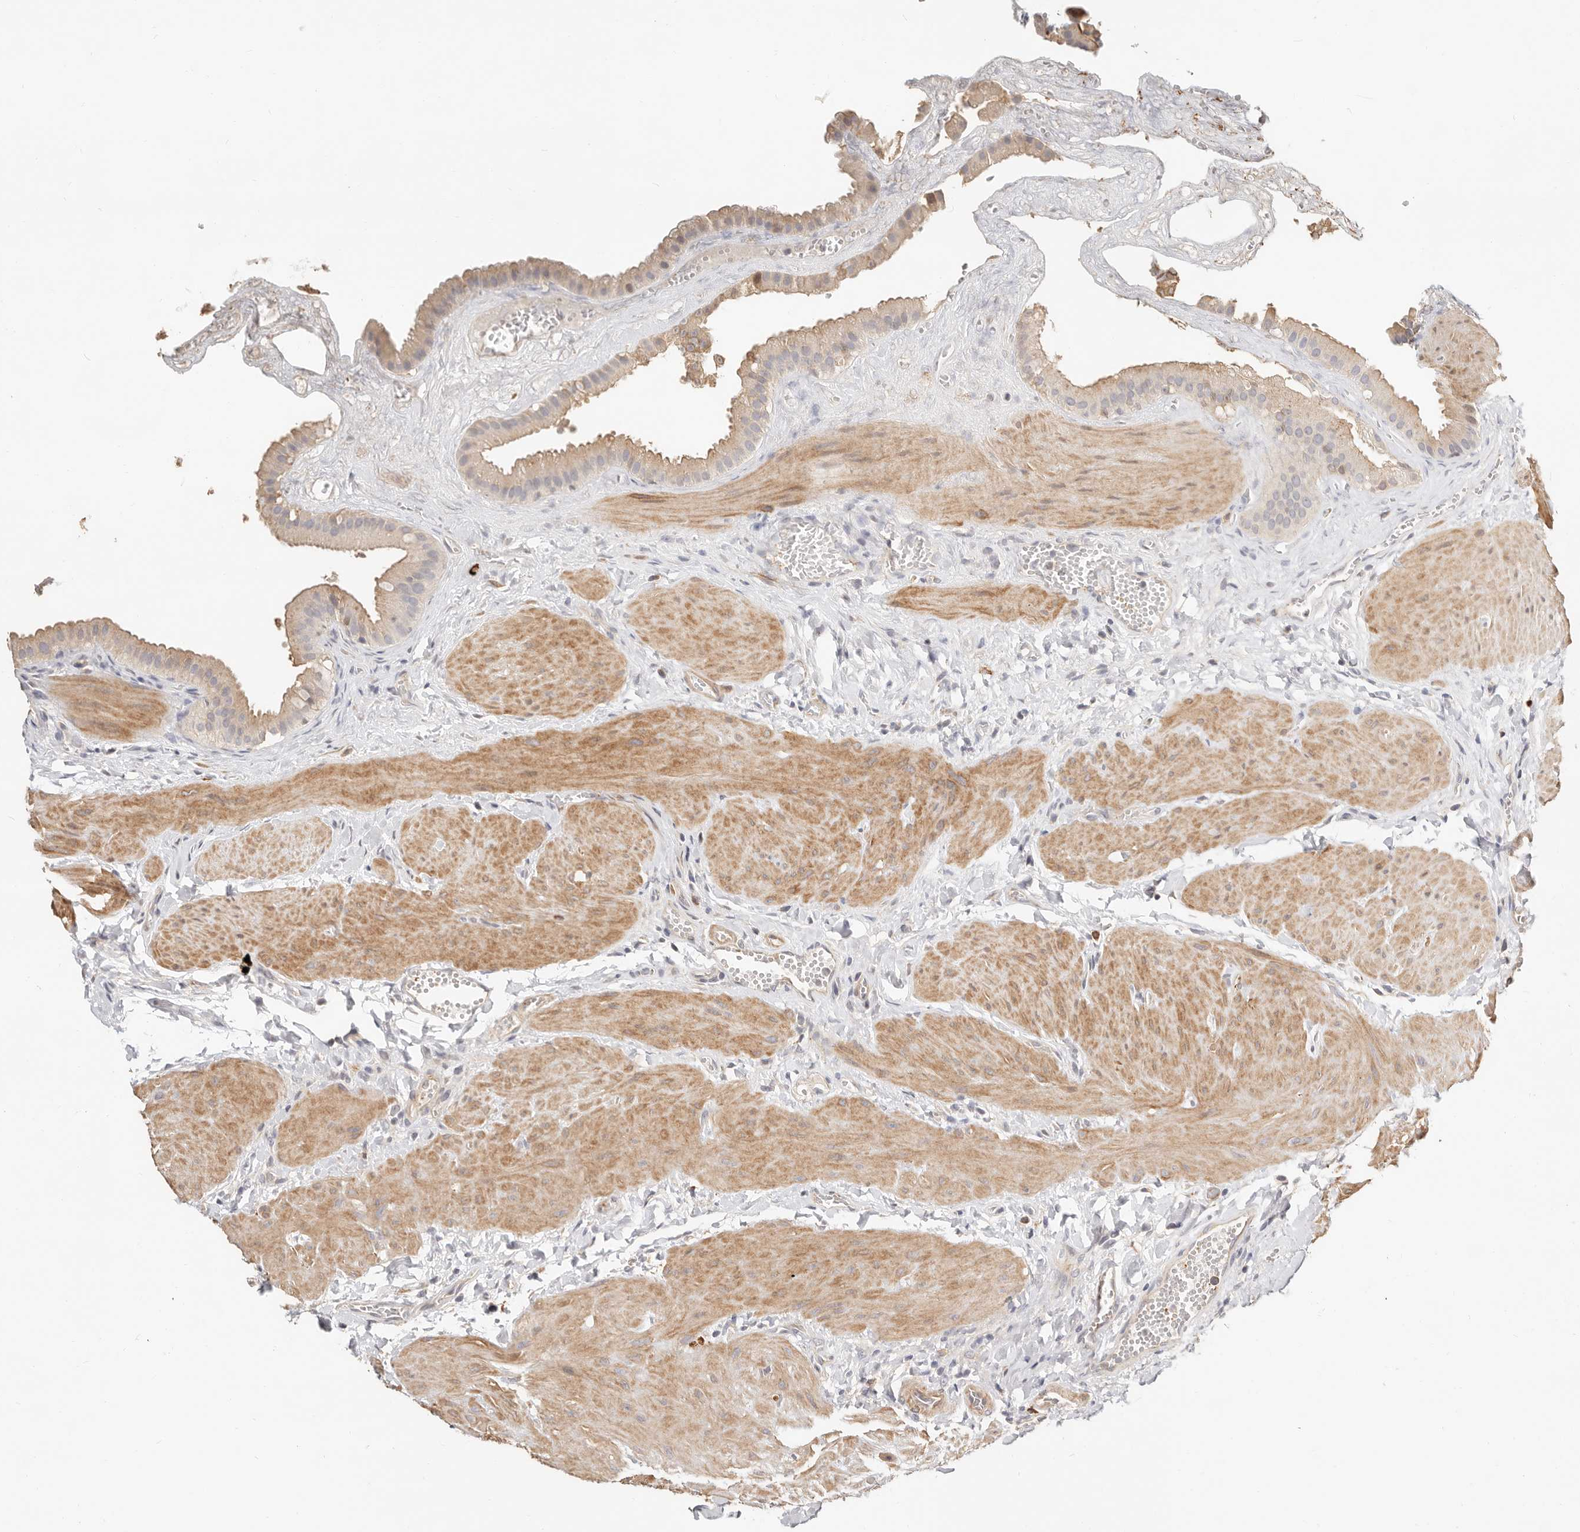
{"staining": {"intensity": "weak", "quantity": "25%-75%", "location": "cytoplasmic/membranous"}, "tissue": "gallbladder", "cell_type": "Glandular cells", "image_type": "normal", "snomed": [{"axis": "morphology", "description": "Normal tissue, NOS"}, {"axis": "topography", "description": "Gallbladder"}], "caption": "Protein positivity by IHC displays weak cytoplasmic/membranous staining in about 25%-75% of glandular cells in unremarkable gallbladder.", "gene": "ZRANB1", "patient": {"sex": "male", "age": 55}}